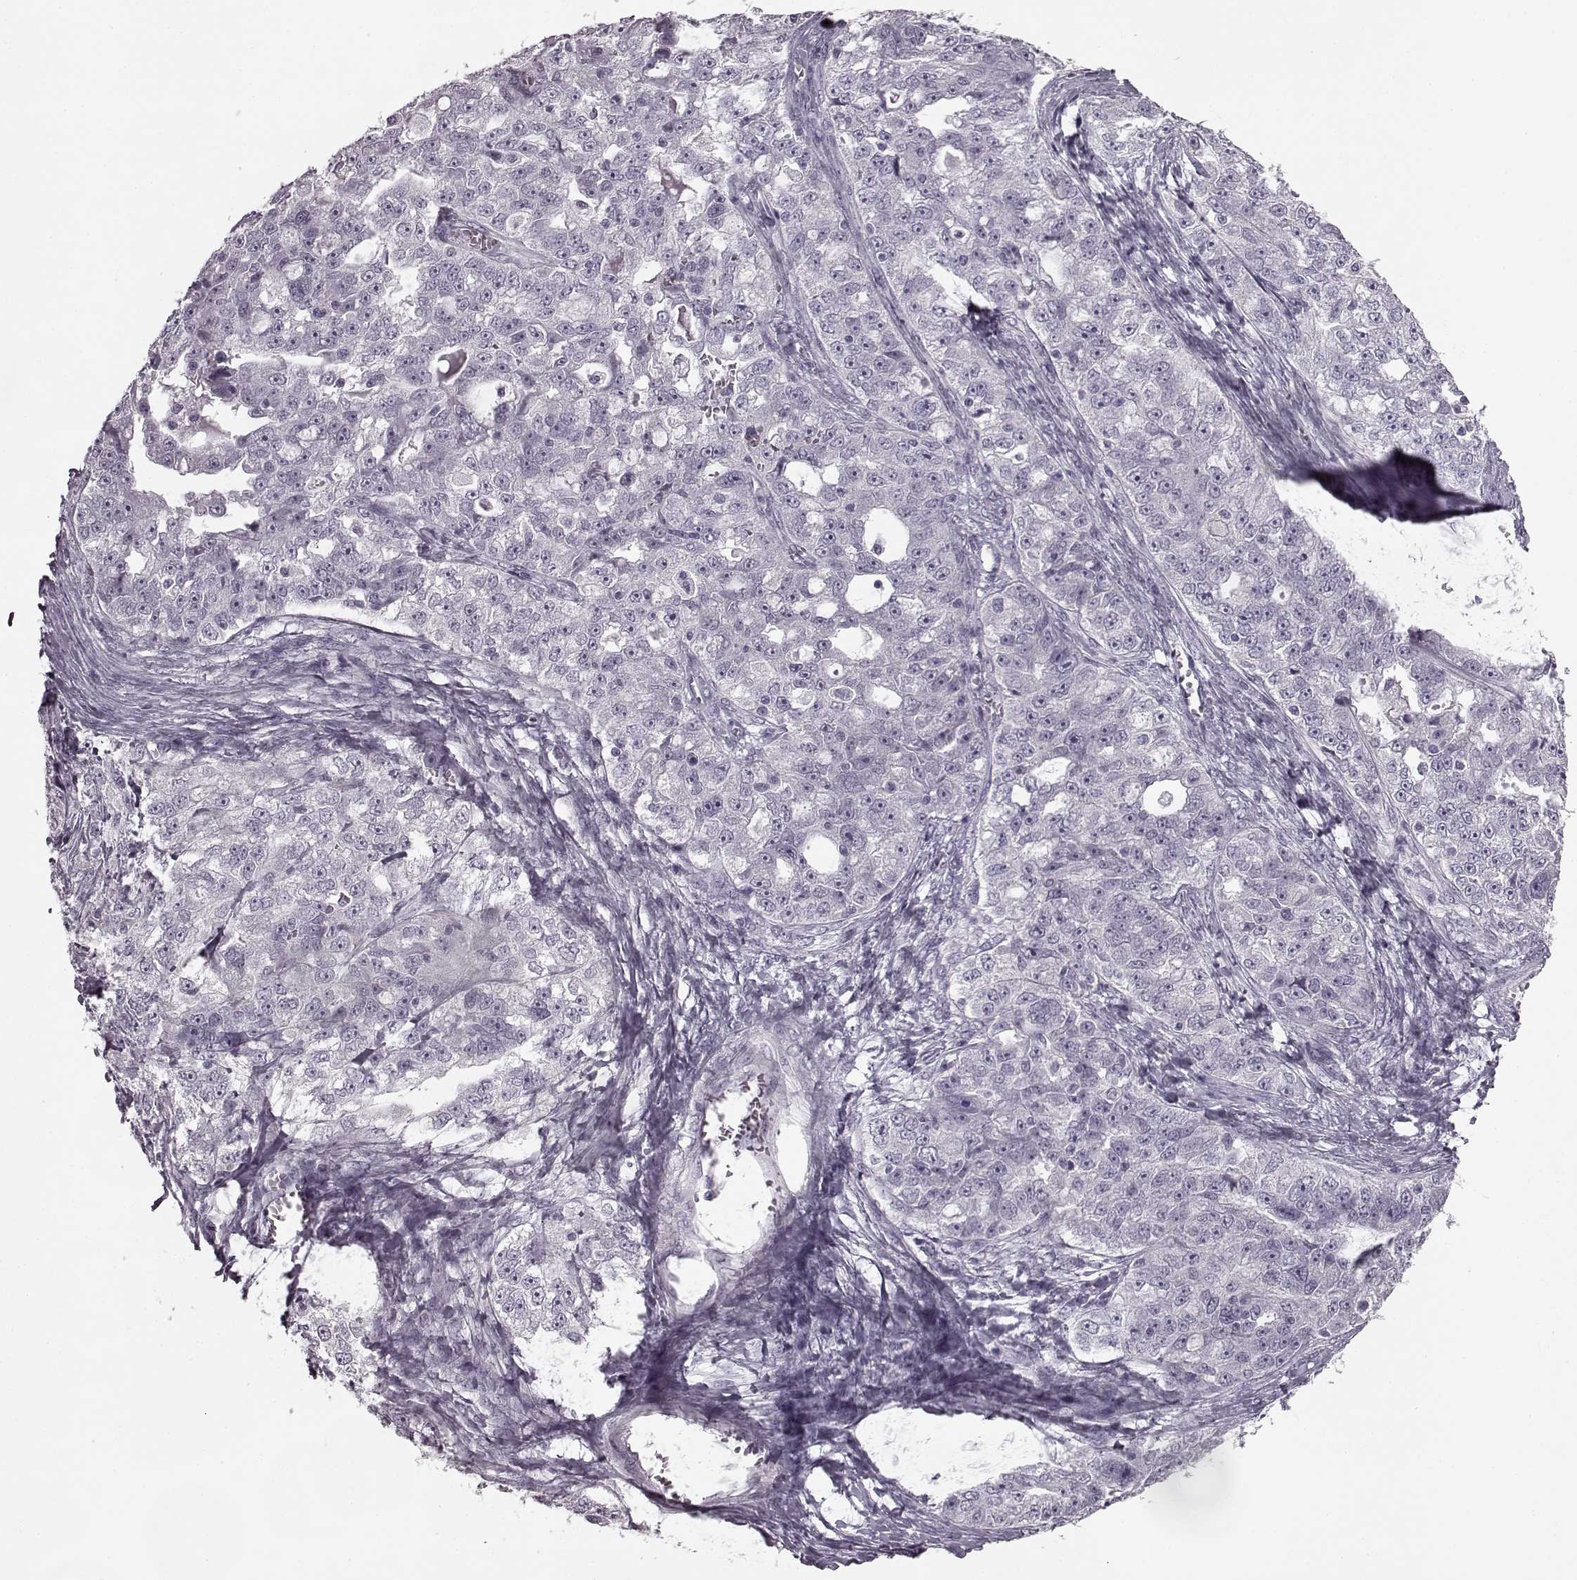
{"staining": {"intensity": "negative", "quantity": "none", "location": "none"}, "tissue": "ovarian cancer", "cell_type": "Tumor cells", "image_type": "cancer", "snomed": [{"axis": "morphology", "description": "Cystadenocarcinoma, serous, NOS"}, {"axis": "topography", "description": "Ovary"}], "caption": "Histopathology image shows no protein staining in tumor cells of ovarian cancer tissue.", "gene": "SEMG2", "patient": {"sex": "female", "age": 51}}